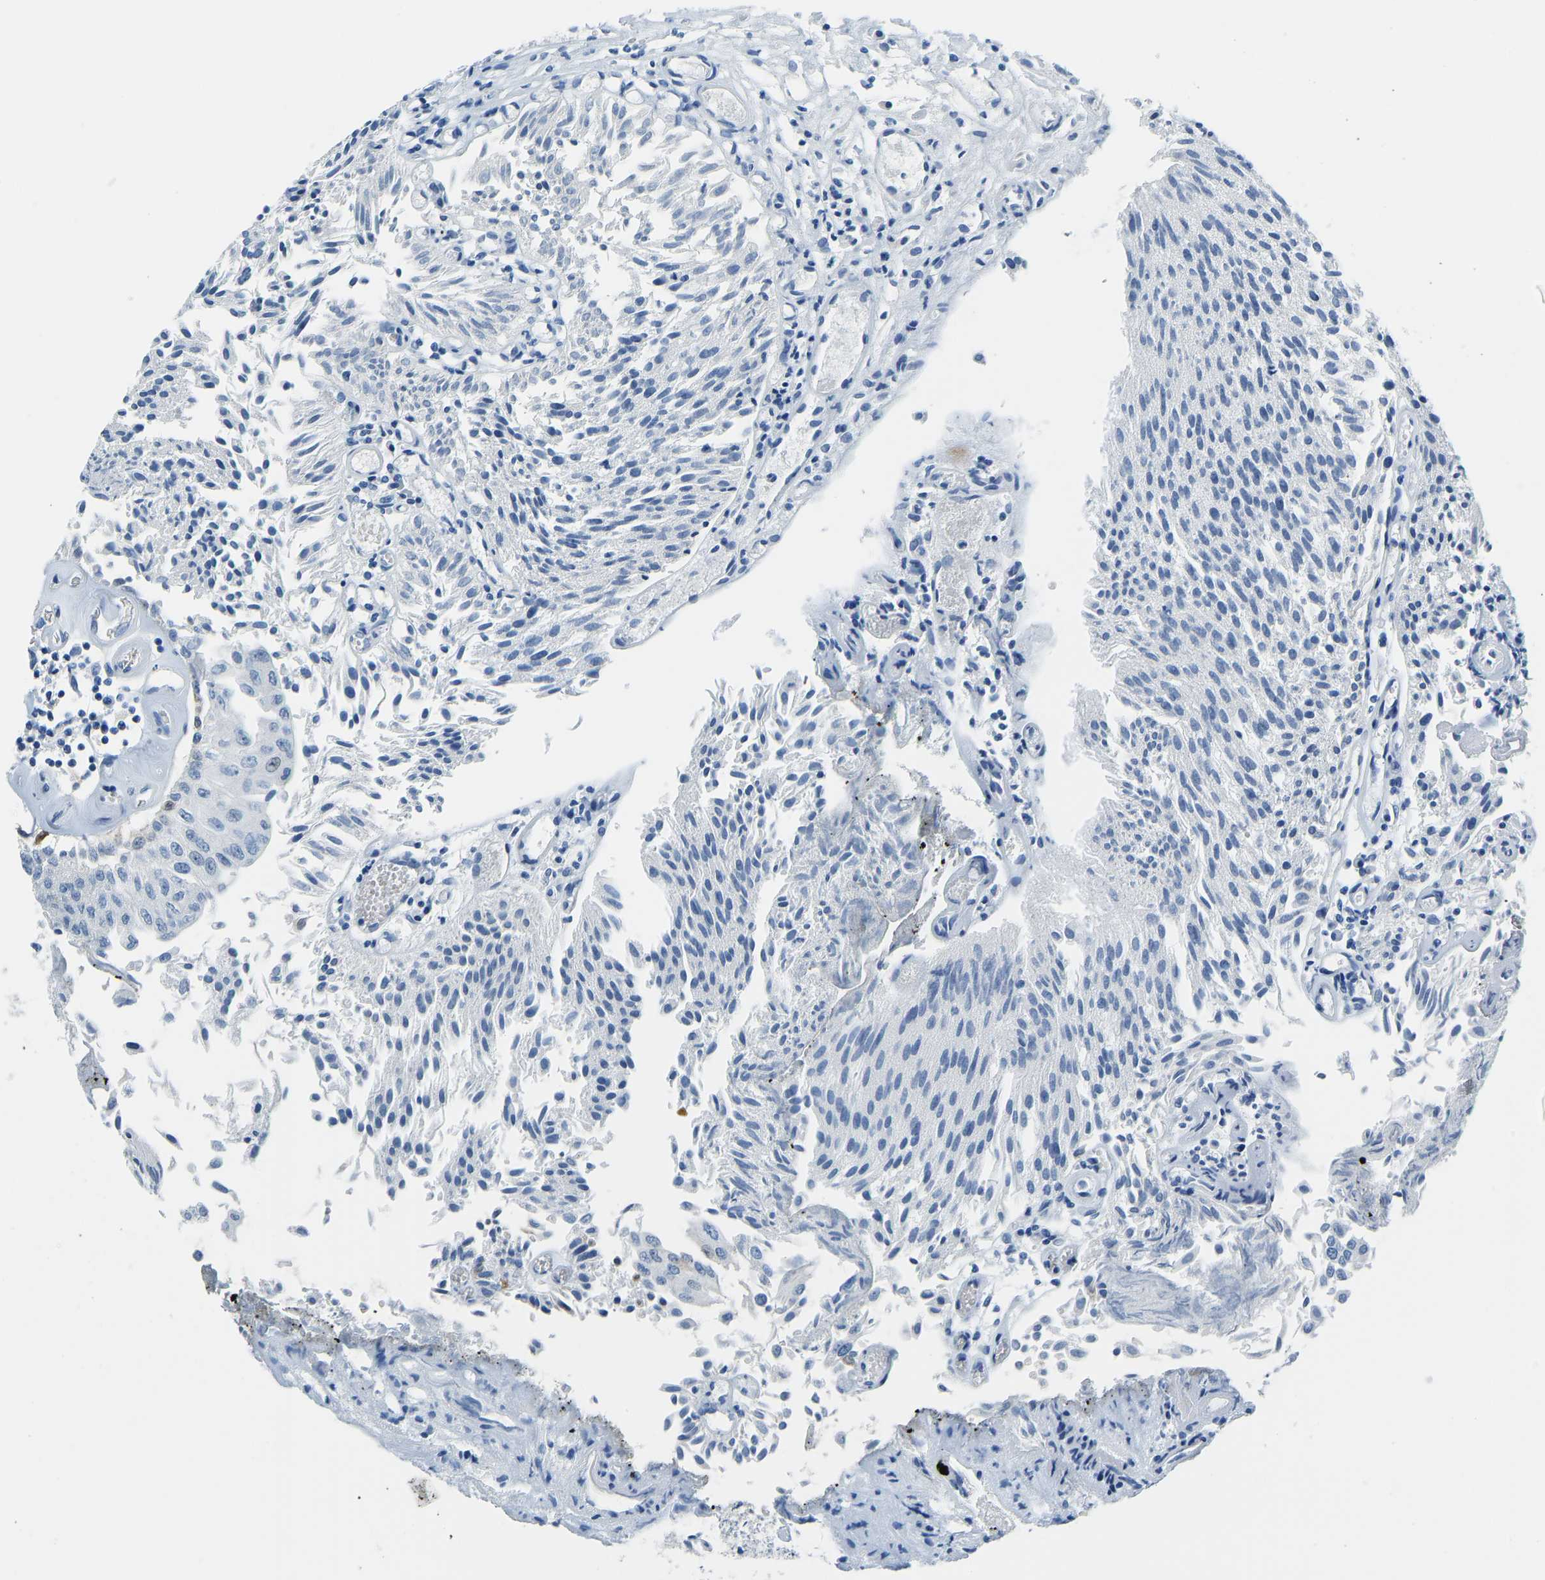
{"staining": {"intensity": "moderate", "quantity": "<25%", "location": "cytoplasmic/membranous"}, "tissue": "urothelial cancer", "cell_type": "Tumor cells", "image_type": "cancer", "snomed": [{"axis": "morphology", "description": "Urothelial carcinoma, Low grade"}, {"axis": "topography", "description": "Urinary bladder"}], "caption": "A histopathology image showing moderate cytoplasmic/membranous staining in about <25% of tumor cells in urothelial cancer, as visualized by brown immunohistochemical staining.", "gene": "SERPINB3", "patient": {"sex": "male", "age": 86}}